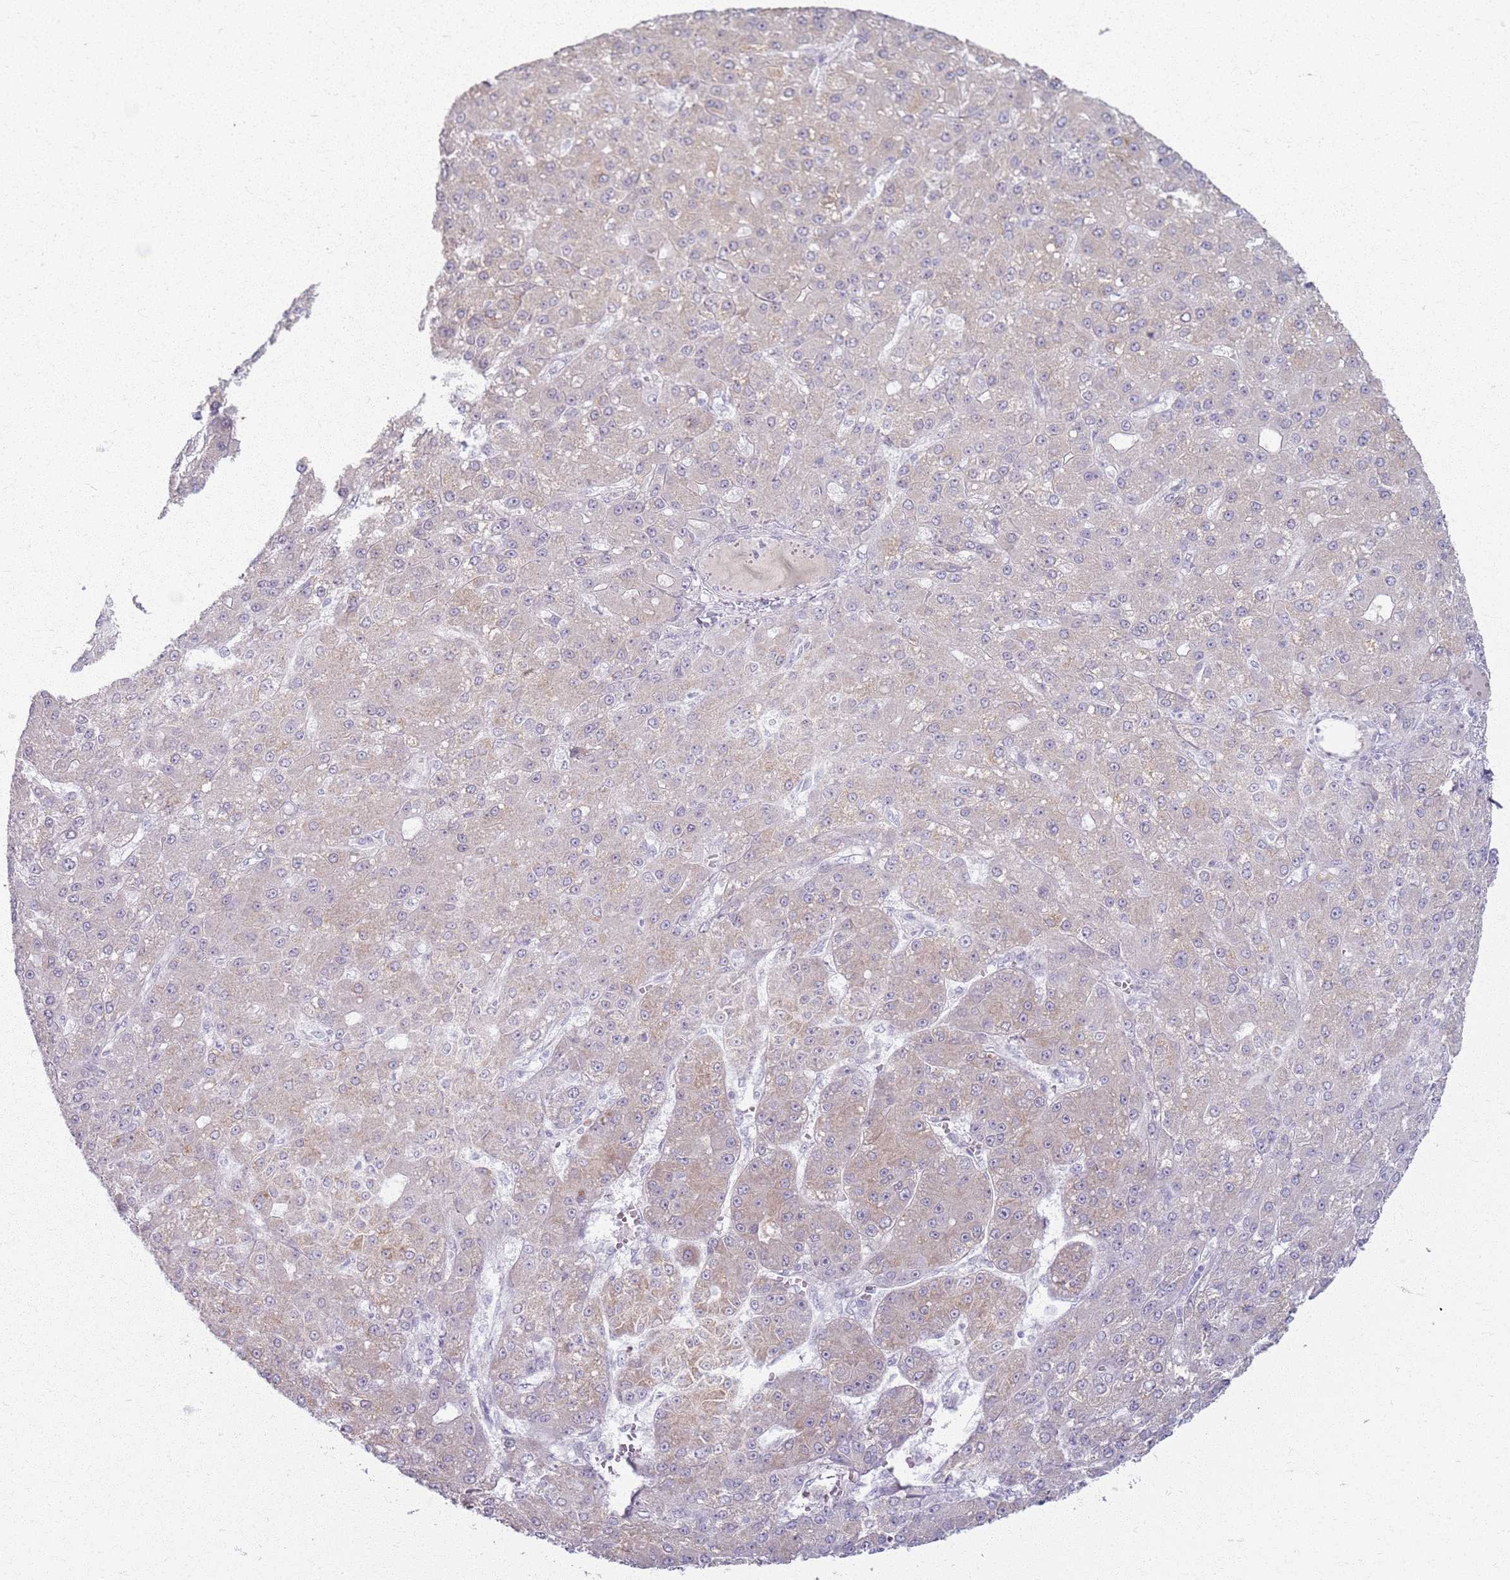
{"staining": {"intensity": "weak", "quantity": "25%-75%", "location": "cytoplasmic/membranous"}, "tissue": "liver cancer", "cell_type": "Tumor cells", "image_type": "cancer", "snomed": [{"axis": "morphology", "description": "Carcinoma, Hepatocellular, NOS"}, {"axis": "topography", "description": "Liver"}], "caption": "This image exhibits liver hepatocellular carcinoma stained with IHC to label a protein in brown. The cytoplasmic/membranous of tumor cells show weak positivity for the protein. Nuclei are counter-stained blue.", "gene": "CRIPT", "patient": {"sex": "male", "age": 67}}